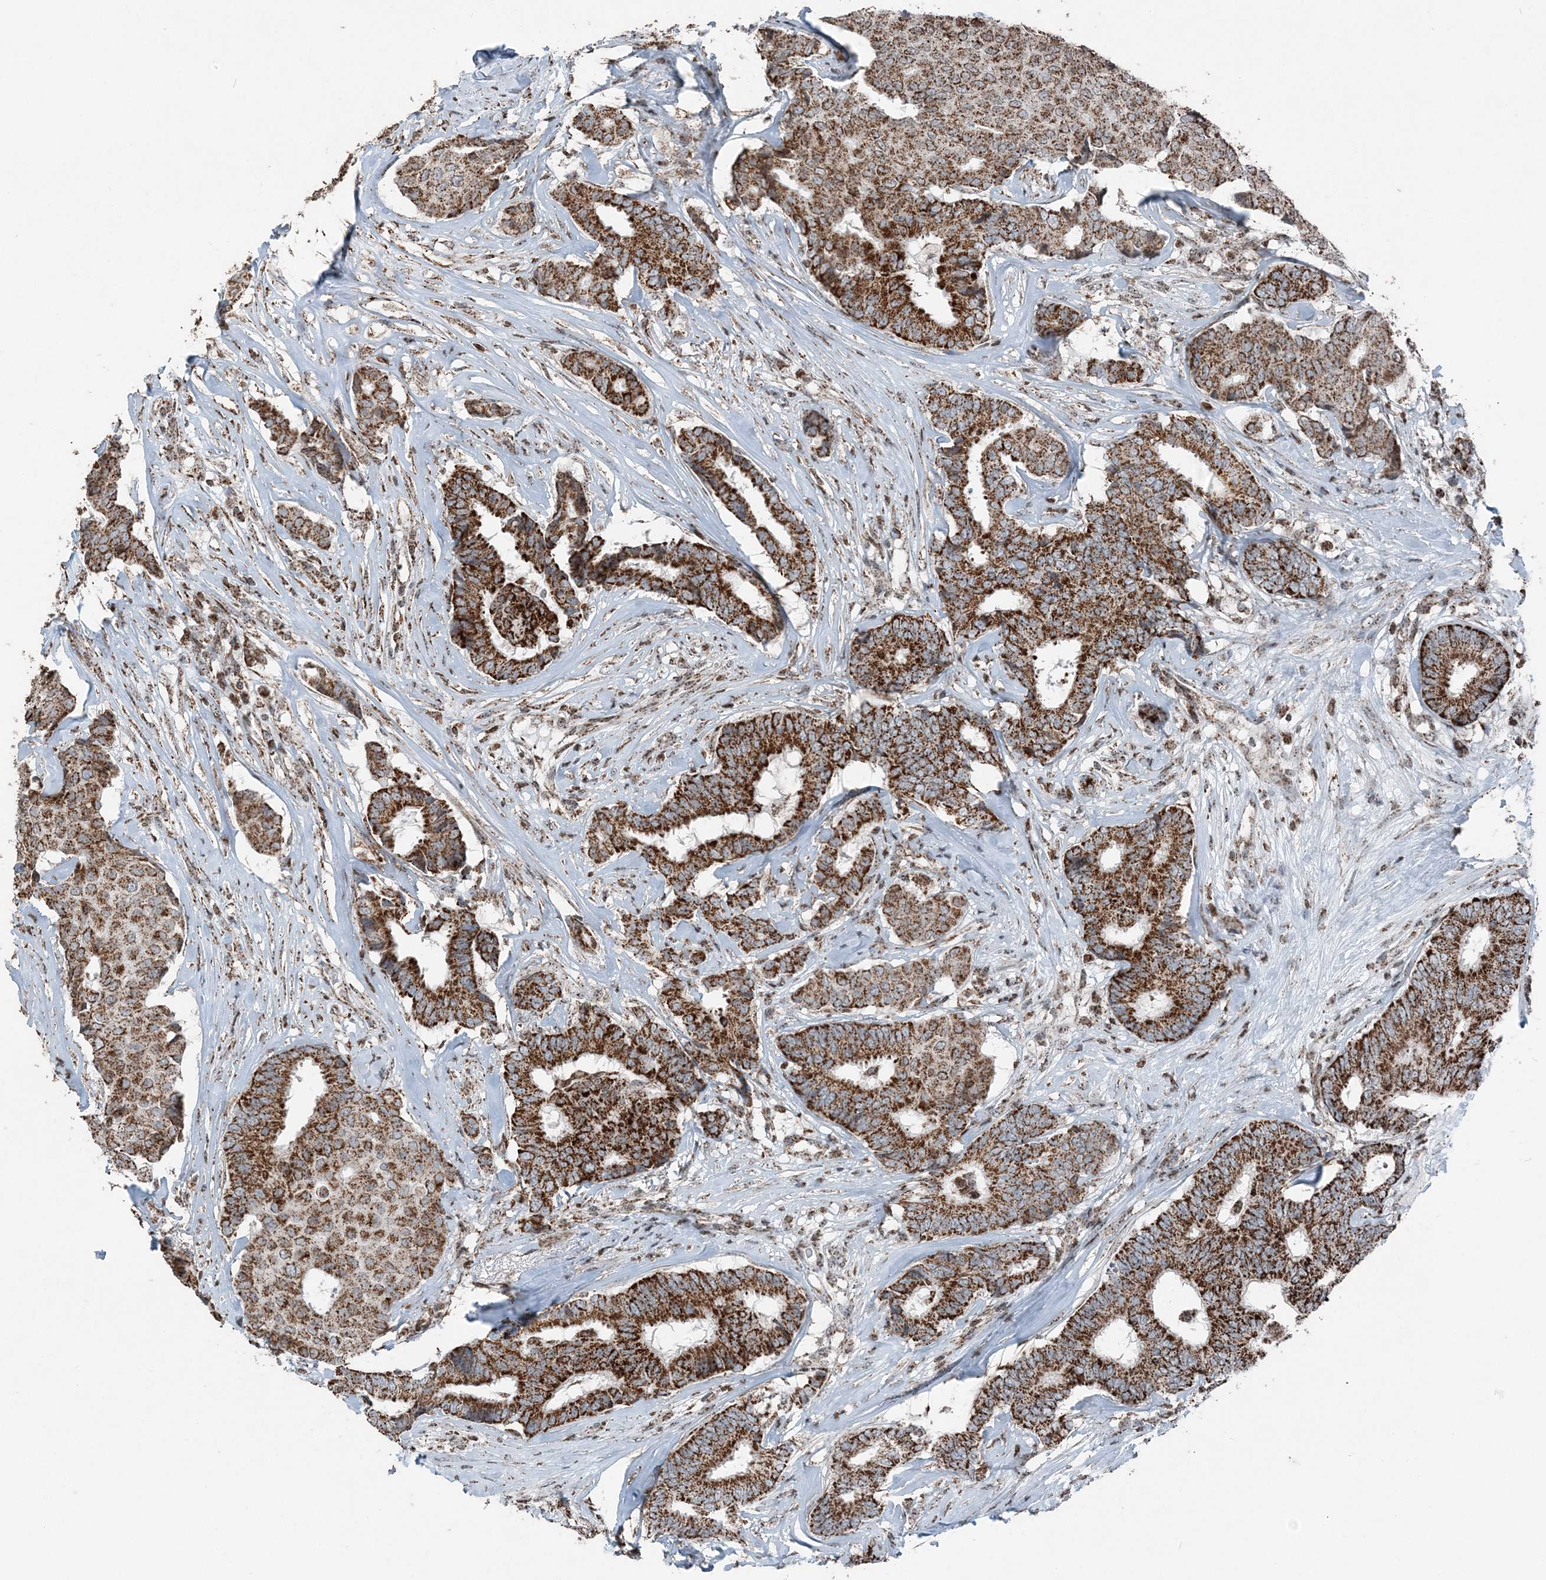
{"staining": {"intensity": "strong", "quantity": ">75%", "location": "cytoplasmic/membranous"}, "tissue": "breast cancer", "cell_type": "Tumor cells", "image_type": "cancer", "snomed": [{"axis": "morphology", "description": "Duct carcinoma"}, {"axis": "topography", "description": "Breast"}], "caption": "Breast cancer (infiltrating ductal carcinoma) was stained to show a protein in brown. There is high levels of strong cytoplasmic/membranous expression in about >75% of tumor cells.", "gene": "SUCLG1", "patient": {"sex": "female", "age": 75}}